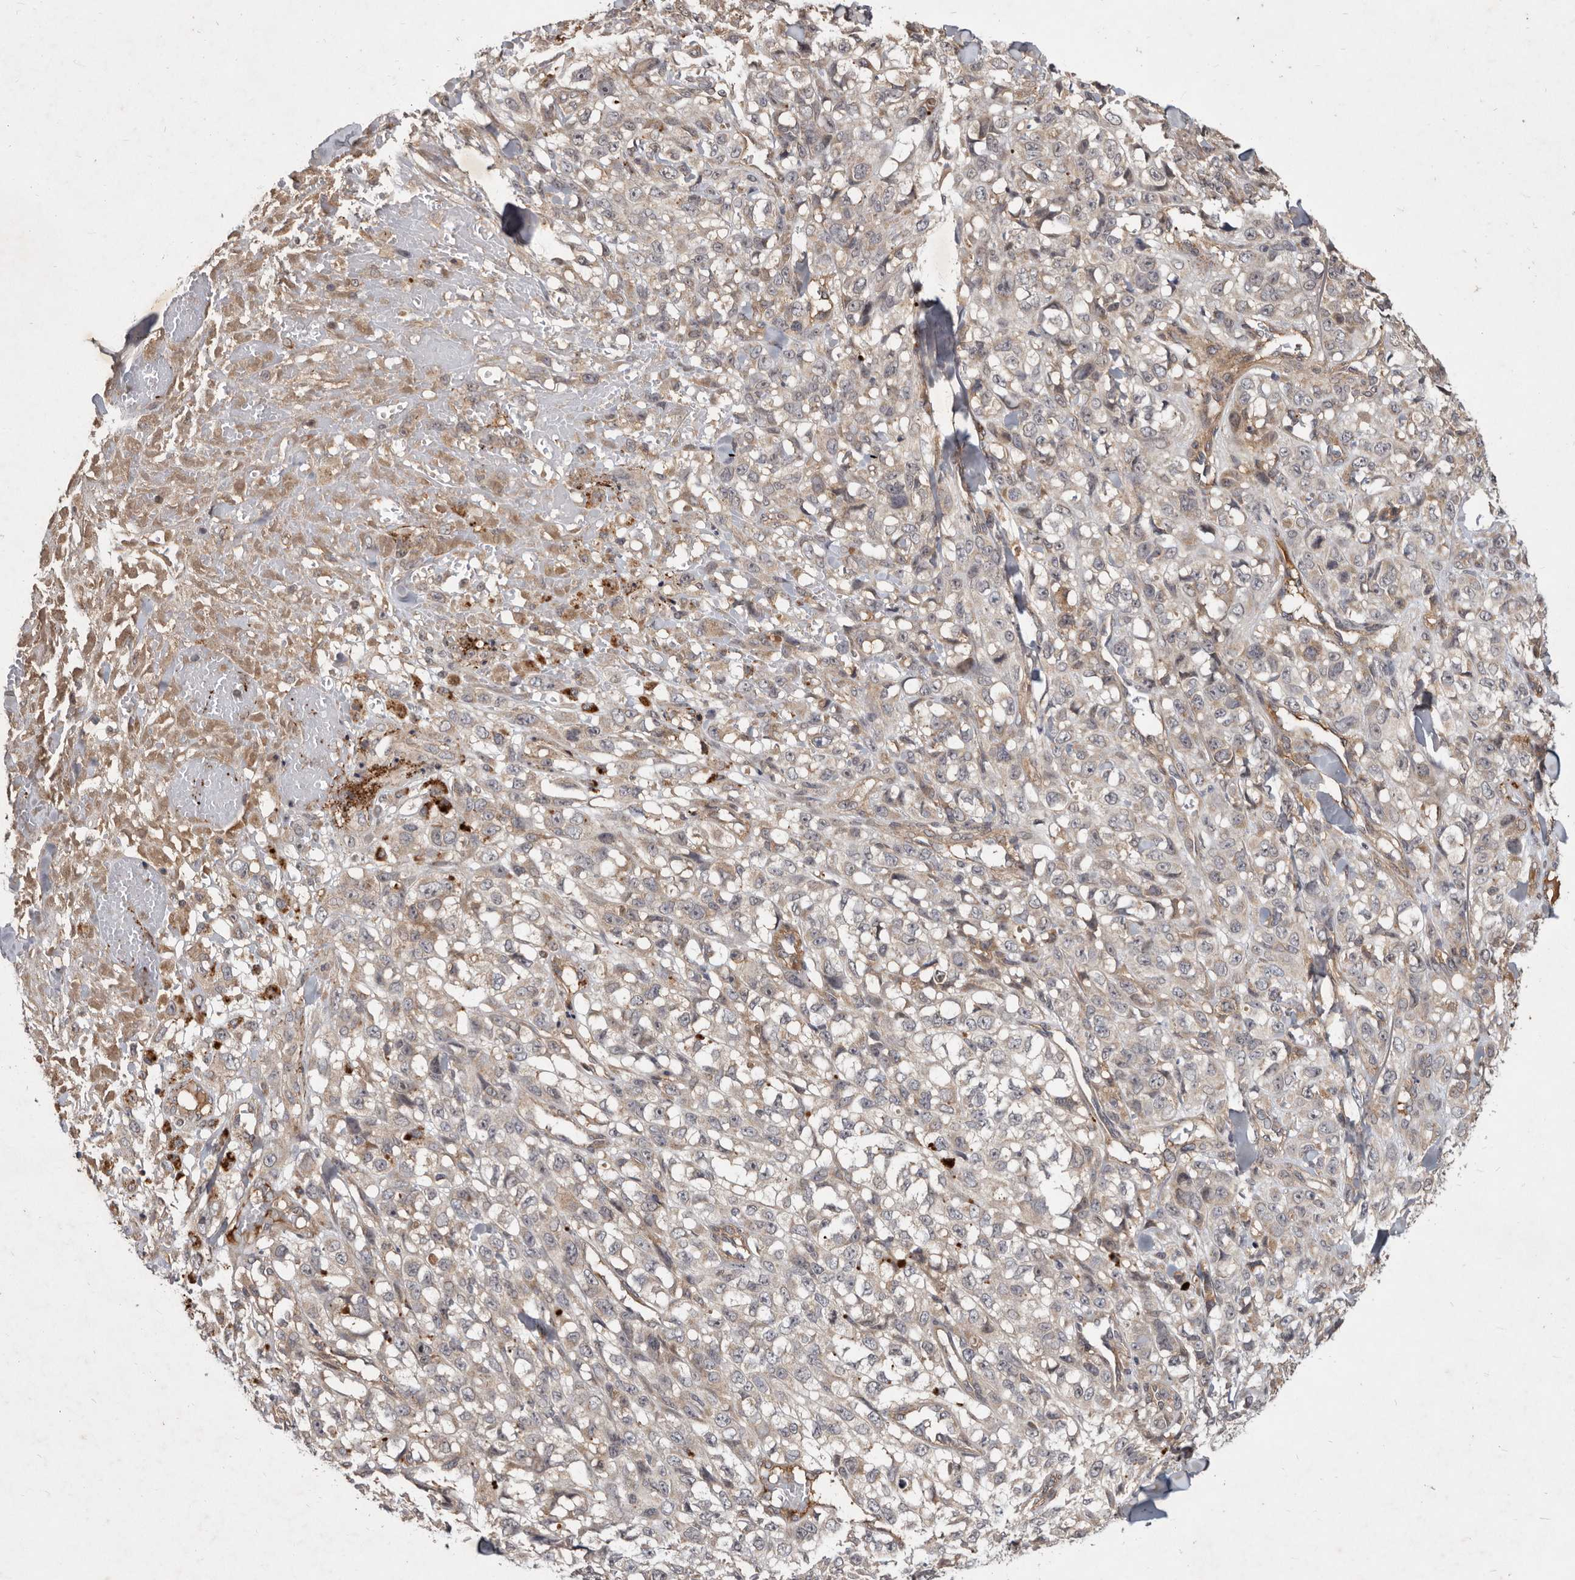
{"staining": {"intensity": "negative", "quantity": "none", "location": "none"}, "tissue": "melanoma", "cell_type": "Tumor cells", "image_type": "cancer", "snomed": [{"axis": "morphology", "description": "Malignant melanoma, Metastatic site"}, {"axis": "topography", "description": "Skin"}], "caption": "High power microscopy micrograph of an IHC micrograph of malignant melanoma (metastatic site), revealing no significant positivity in tumor cells.", "gene": "DNAJC28", "patient": {"sex": "female", "age": 72}}